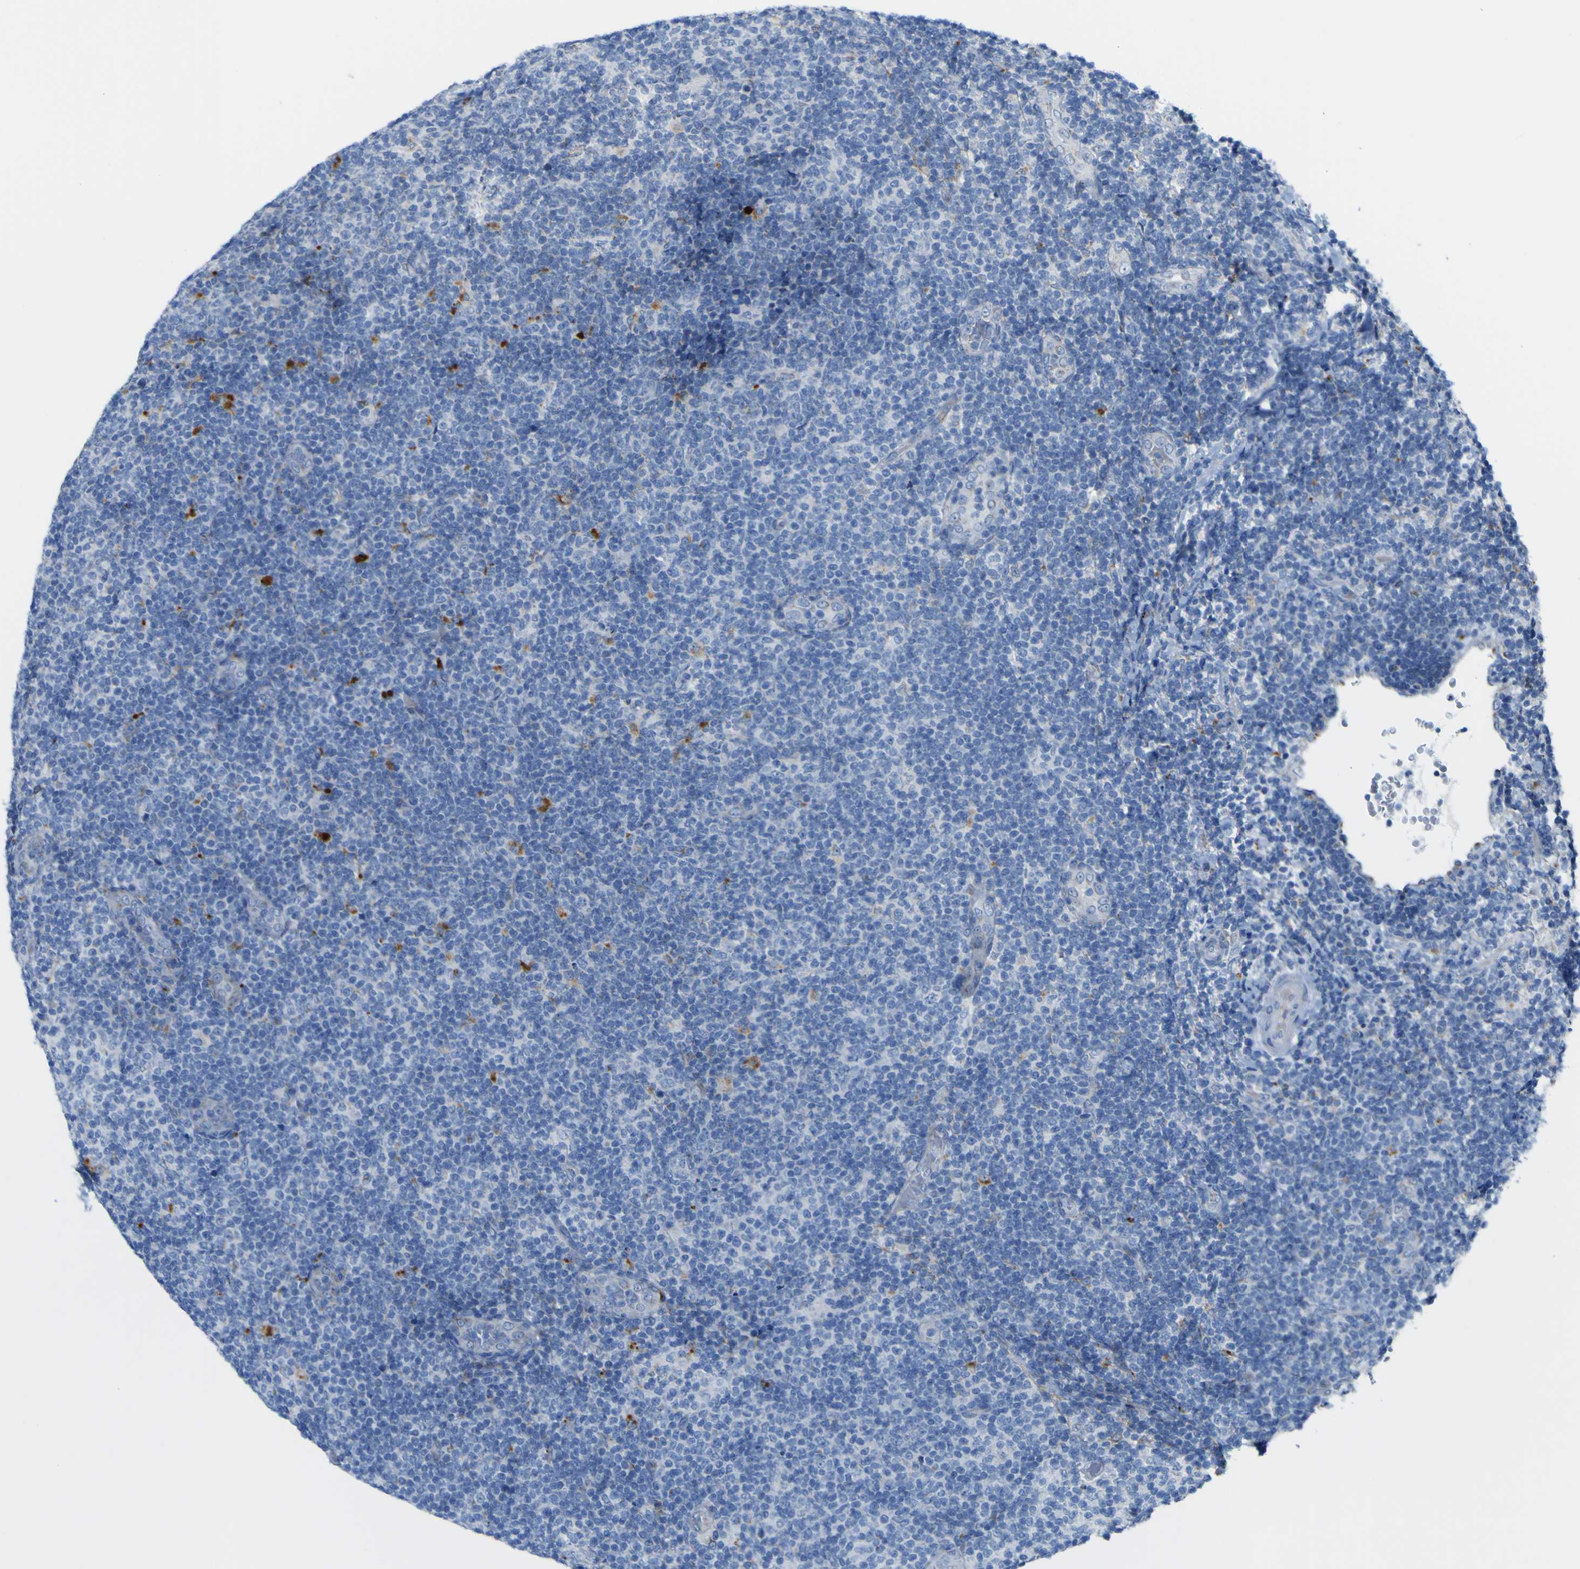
{"staining": {"intensity": "strong", "quantity": "<25%", "location": "cytoplasmic/membranous"}, "tissue": "lymphoma", "cell_type": "Tumor cells", "image_type": "cancer", "snomed": [{"axis": "morphology", "description": "Malignant lymphoma, non-Hodgkin's type, Low grade"}, {"axis": "topography", "description": "Lymph node"}], "caption": "This histopathology image shows lymphoma stained with immunohistochemistry to label a protein in brown. The cytoplasmic/membranous of tumor cells show strong positivity for the protein. Nuclei are counter-stained blue.", "gene": "PTPRF", "patient": {"sex": "male", "age": 83}}